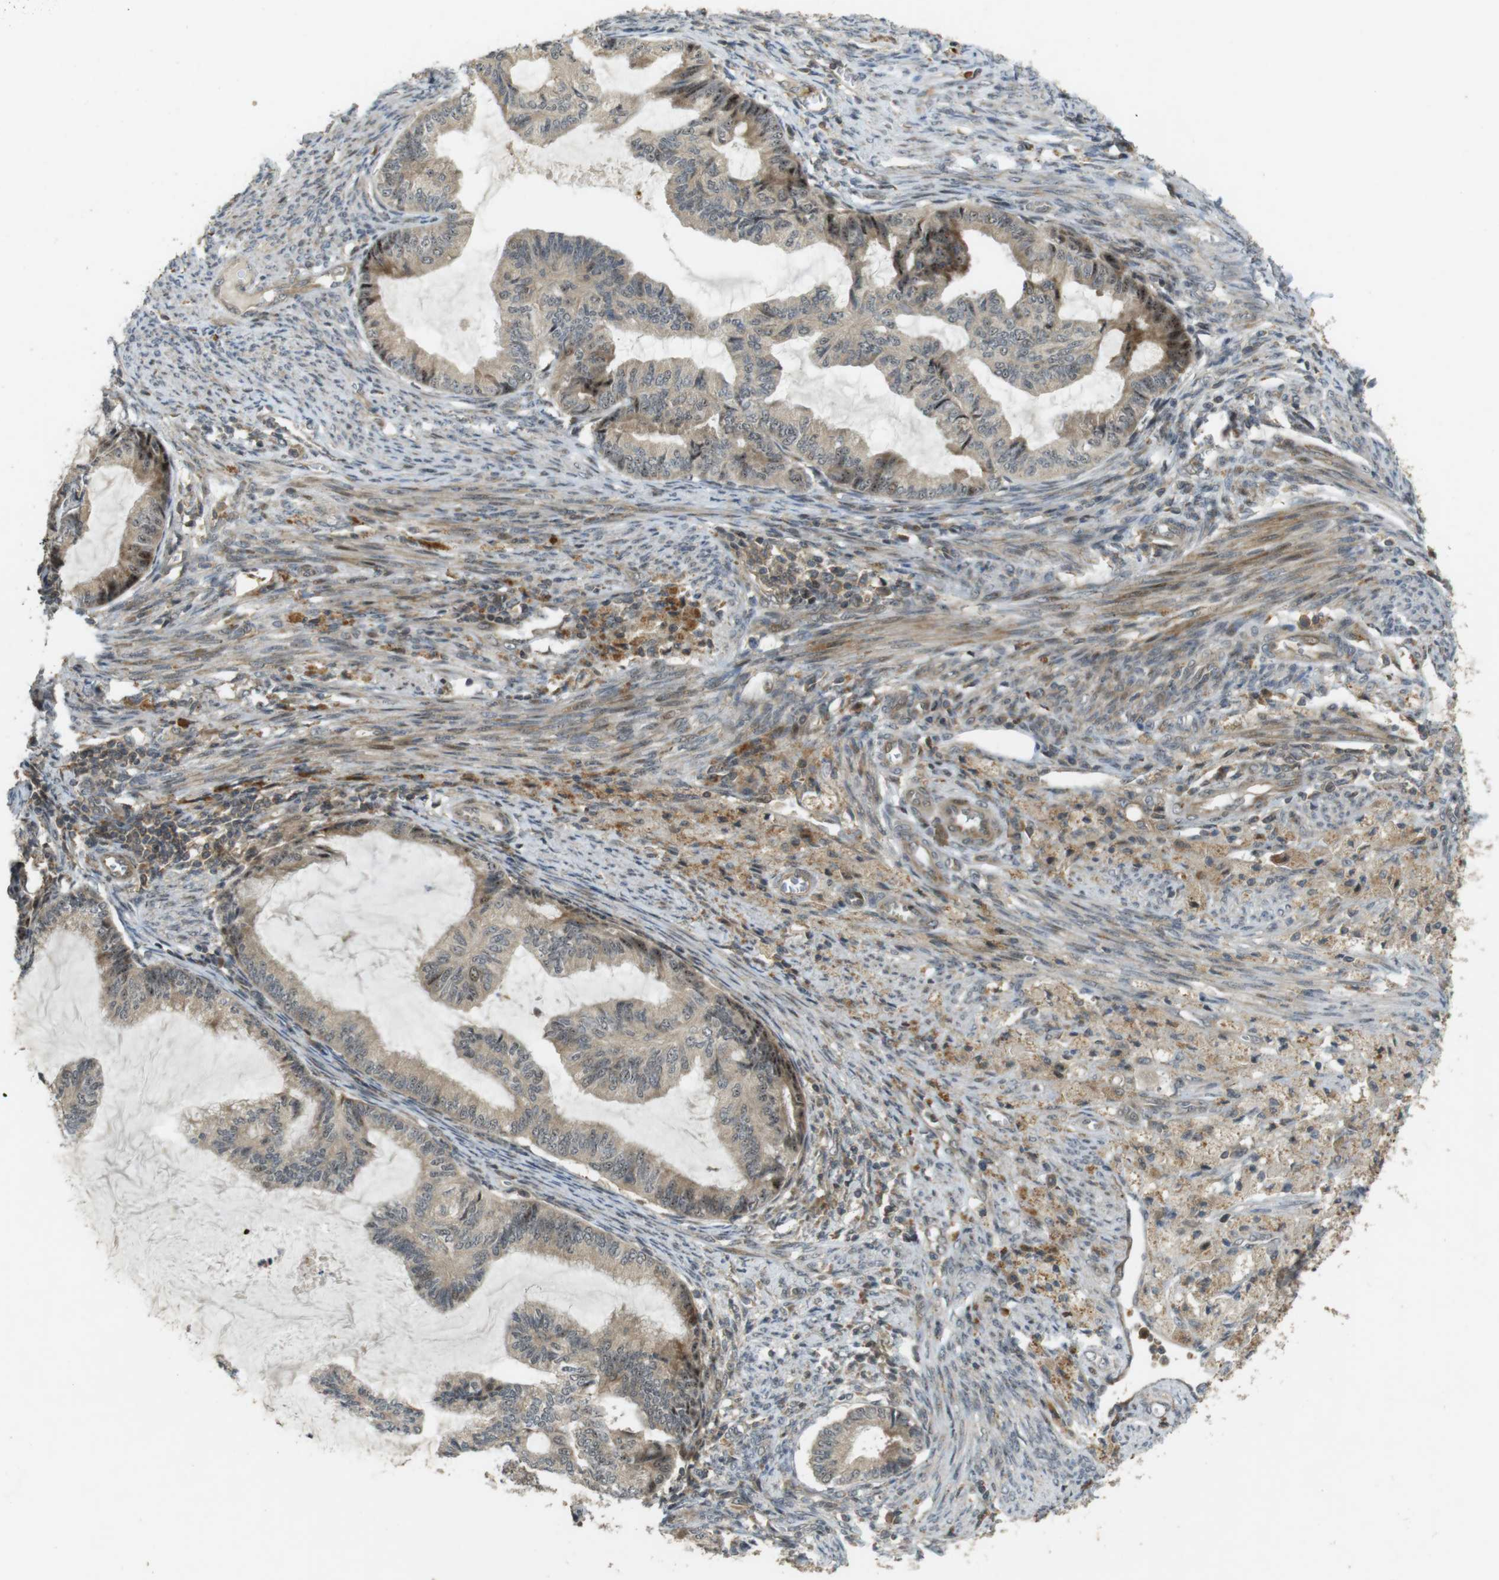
{"staining": {"intensity": "weak", "quantity": "25%-75%", "location": "cytoplasmic/membranous"}, "tissue": "cervical cancer", "cell_type": "Tumor cells", "image_type": "cancer", "snomed": [{"axis": "morphology", "description": "Normal tissue, NOS"}, {"axis": "morphology", "description": "Adenocarcinoma, NOS"}, {"axis": "topography", "description": "Cervix"}, {"axis": "topography", "description": "Endometrium"}], "caption": "A micrograph of cervical adenocarcinoma stained for a protein displays weak cytoplasmic/membranous brown staining in tumor cells.", "gene": "TMX3", "patient": {"sex": "female", "age": 86}}